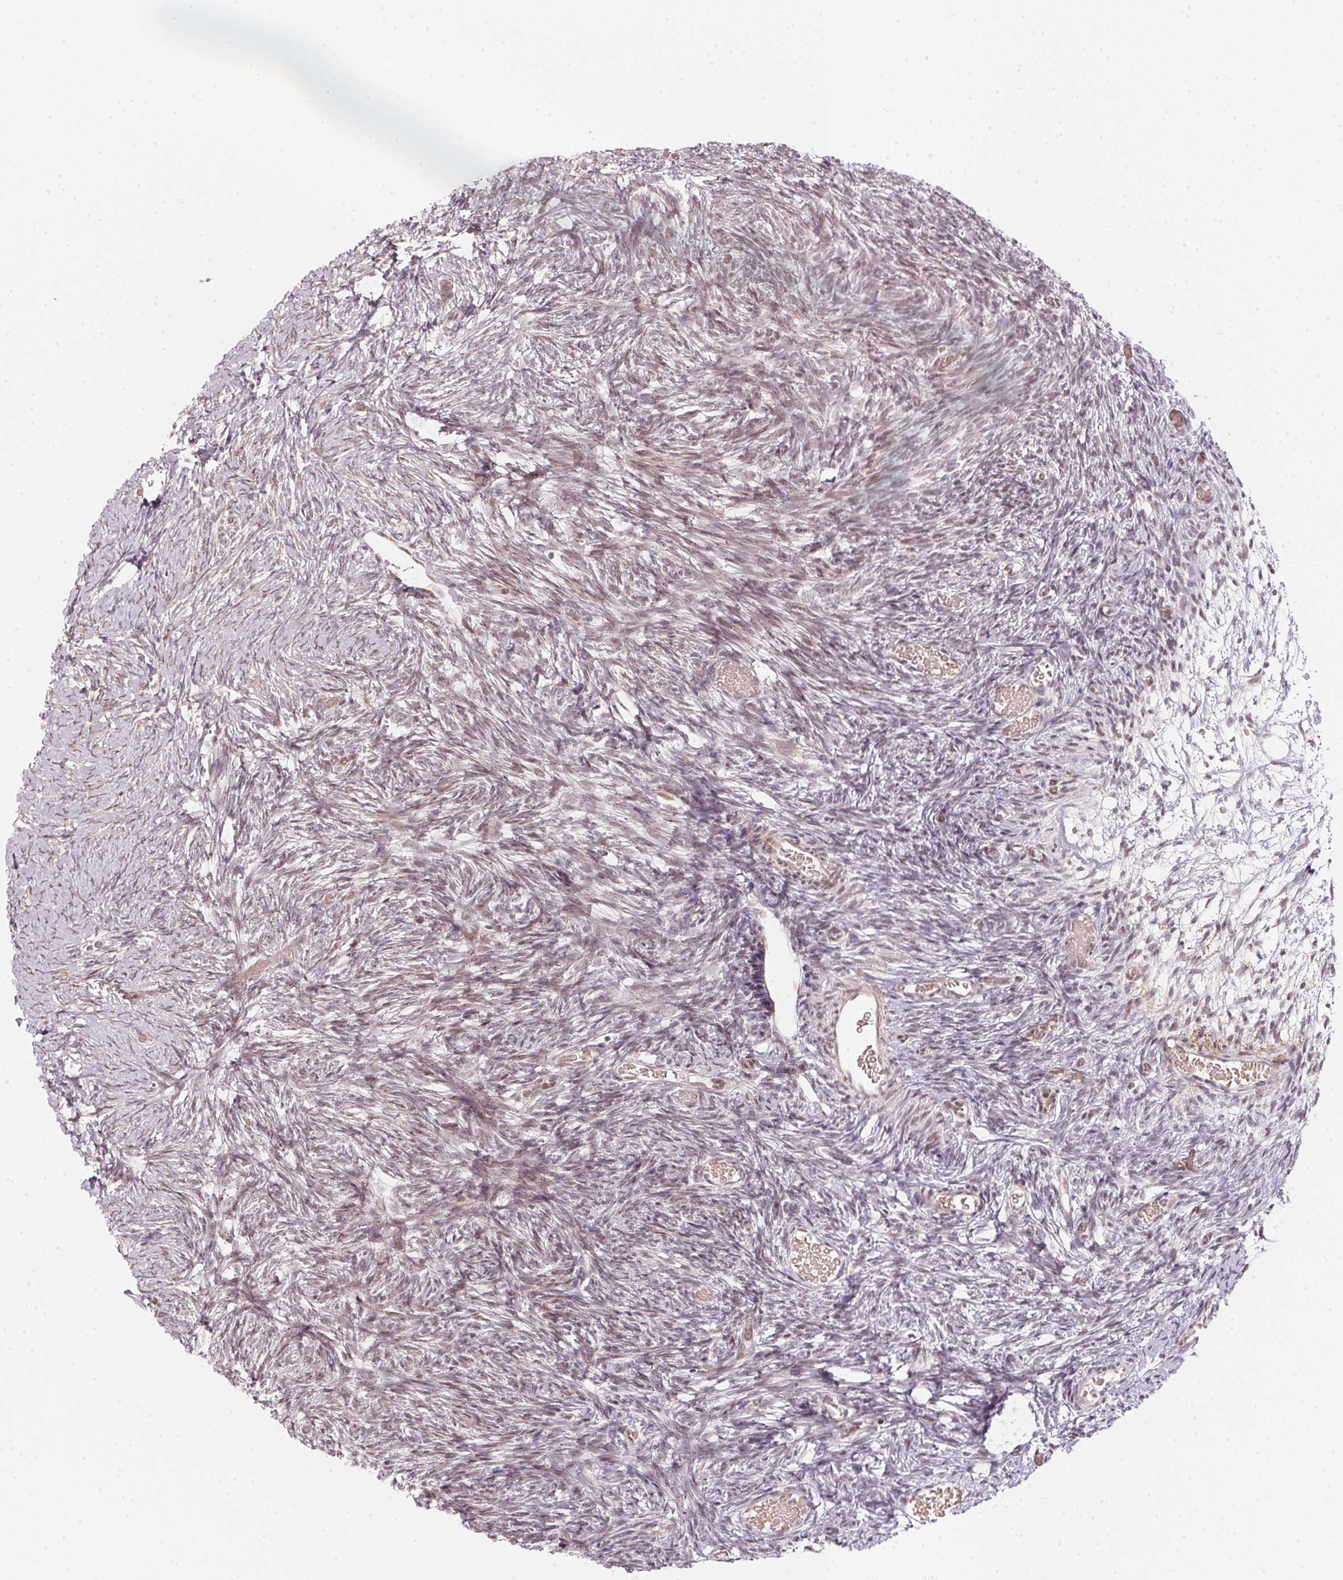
{"staining": {"intensity": "weak", "quantity": "25%-75%", "location": "nuclear"}, "tissue": "ovary", "cell_type": "Ovarian stroma cells", "image_type": "normal", "snomed": [{"axis": "morphology", "description": "Normal tissue, NOS"}, {"axis": "topography", "description": "Ovary"}], "caption": "Brown immunohistochemical staining in benign human ovary displays weak nuclear positivity in approximately 25%-75% of ovarian stroma cells. The staining was performed using DAB, with brown indicating positive protein expression. Nuclei are stained blue with hematoxylin.", "gene": "KAT6A", "patient": {"sex": "female", "age": 39}}